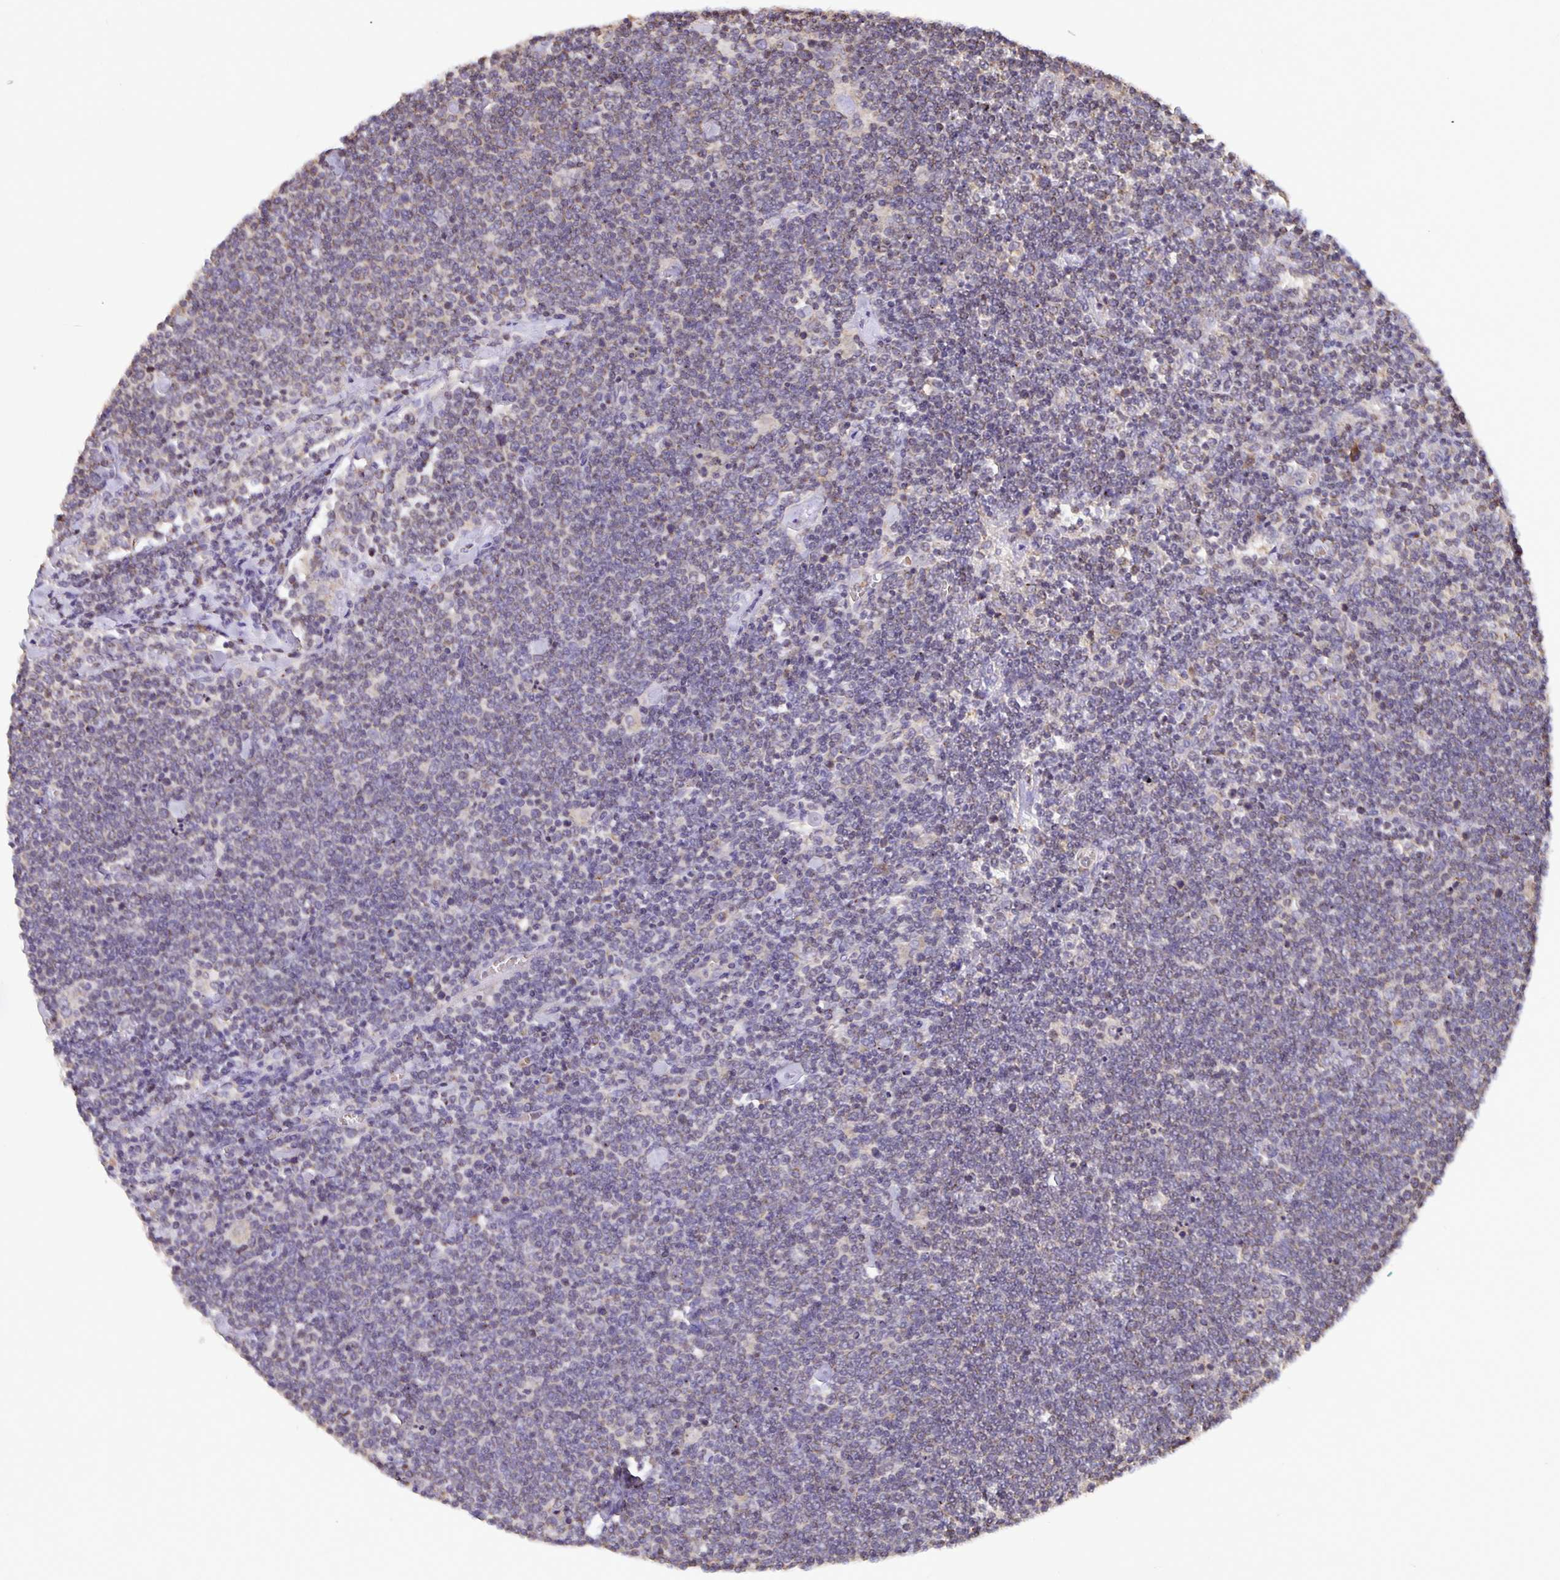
{"staining": {"intensity": "weak", "quantity": "<25%", "location": "cytoplasmic/membranous"}, "tissue": "lymphoma", "cell_type": "Tumor cells", "image_type": "cancer", "snomed": [{"axis": "morphology", "description": "Malignant lymphoma, non-Hodgkin's type, High grade"}, {"axis": "topography", "description": "Lymph node"}], "caption": "This is an immunohistochemistry photomicrograph of high-grade malignant lymphoma, non-Hodgkin's type. There is no positivity in tumor cells.", "gene": "TMEM71", "patient": {"sex": "male", "age": 61}}